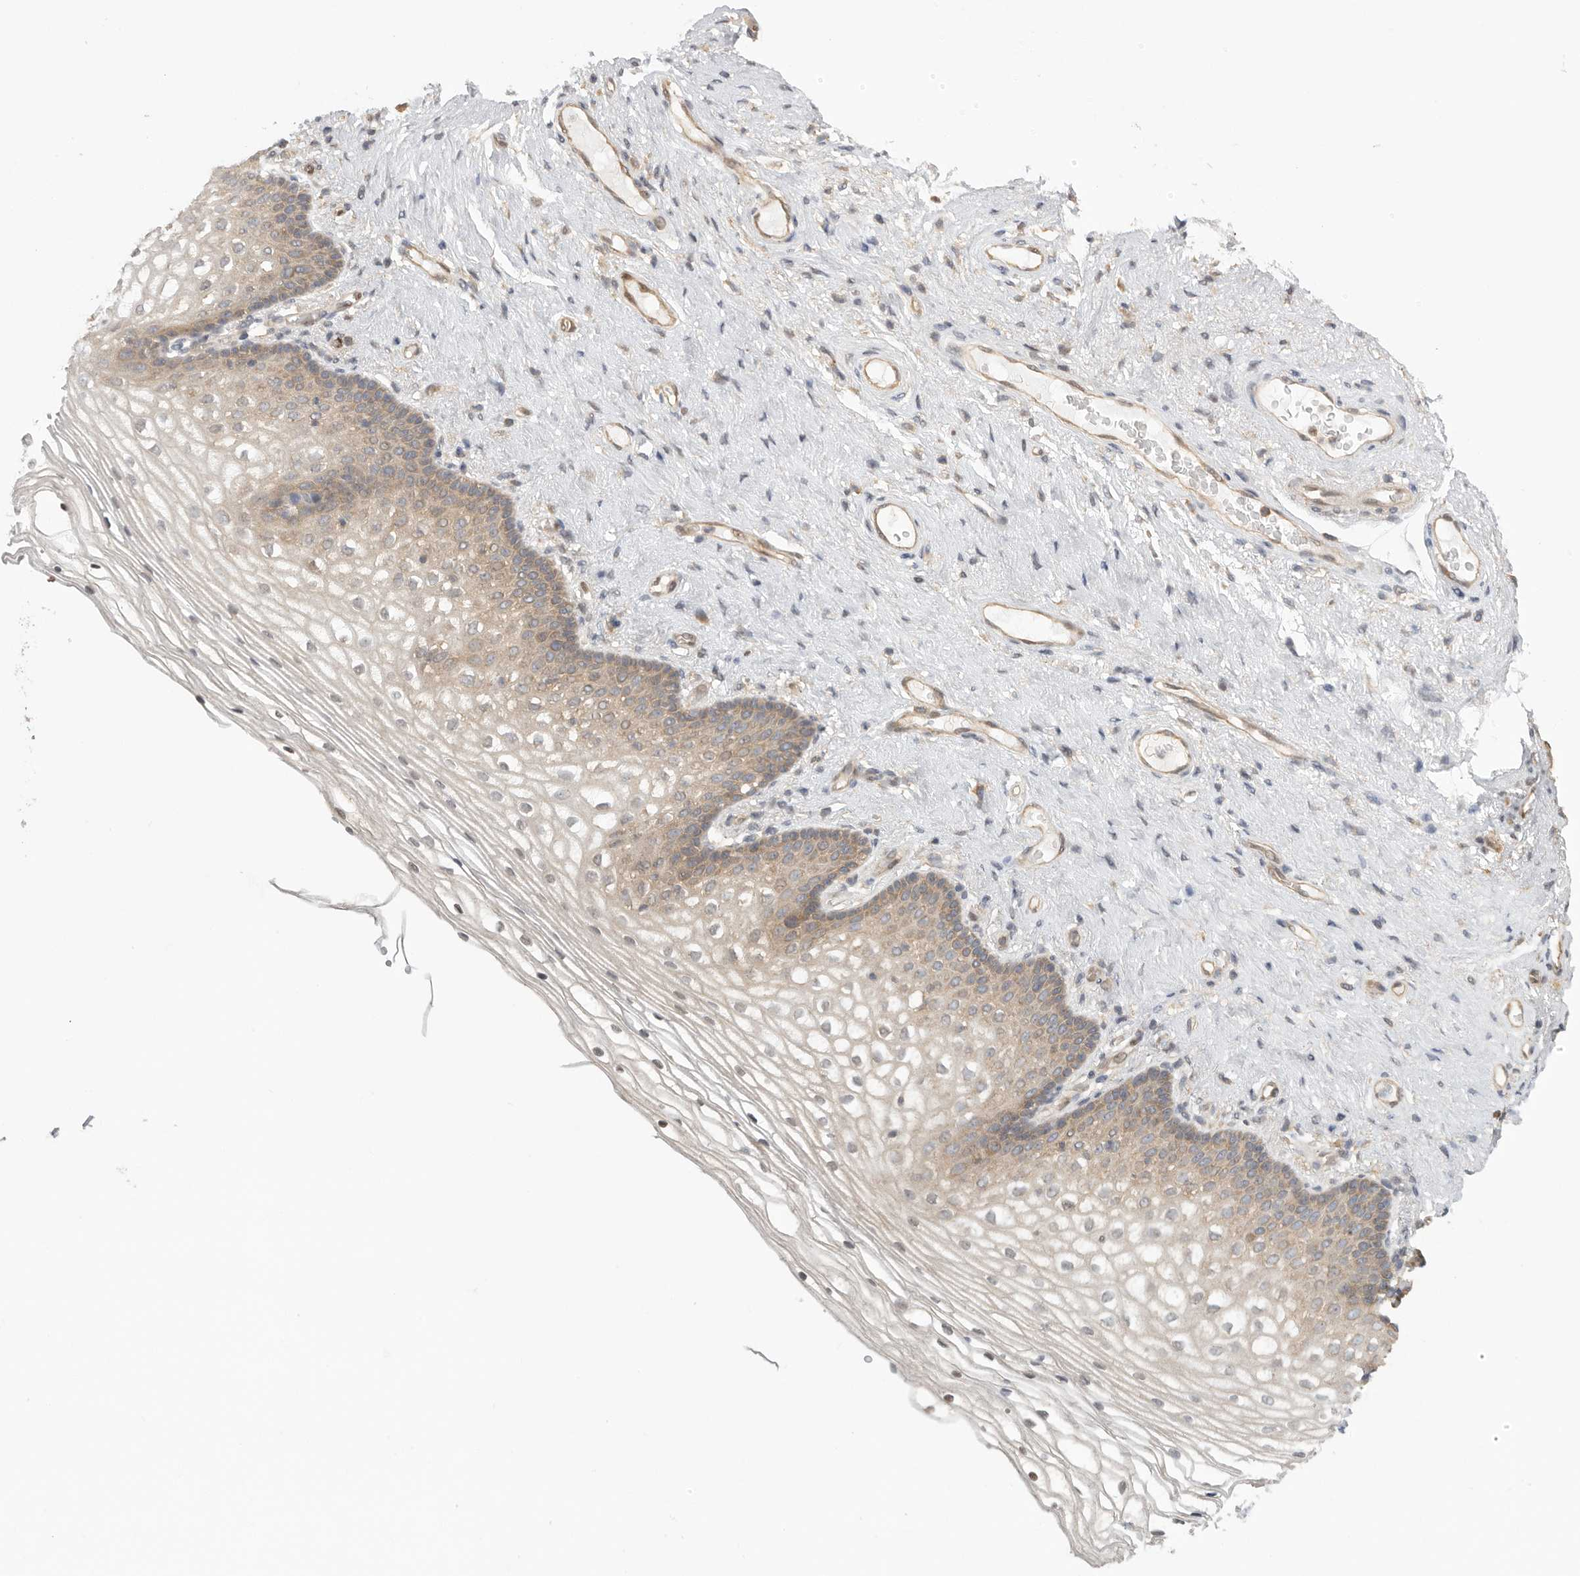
{"staining": {"intensity": "weak", "quantity": "<25%", "location": "cytoplasmic/membranous"}, "tissue": "vagina", "cell_type": "Squamous epithelial cells", "image_type": "normal", "snomed": [{"axis": "morphology", "description": "Normal tissue, NOS"}, {"axis": "topography", "description": "Vagina"}], "caption": "This is an immunohistochemistry image of benign vagina. There is no staining in squamous epithelial cells.", "gene": "CCT8", "patient": {"sex": "female", "age": 60}}